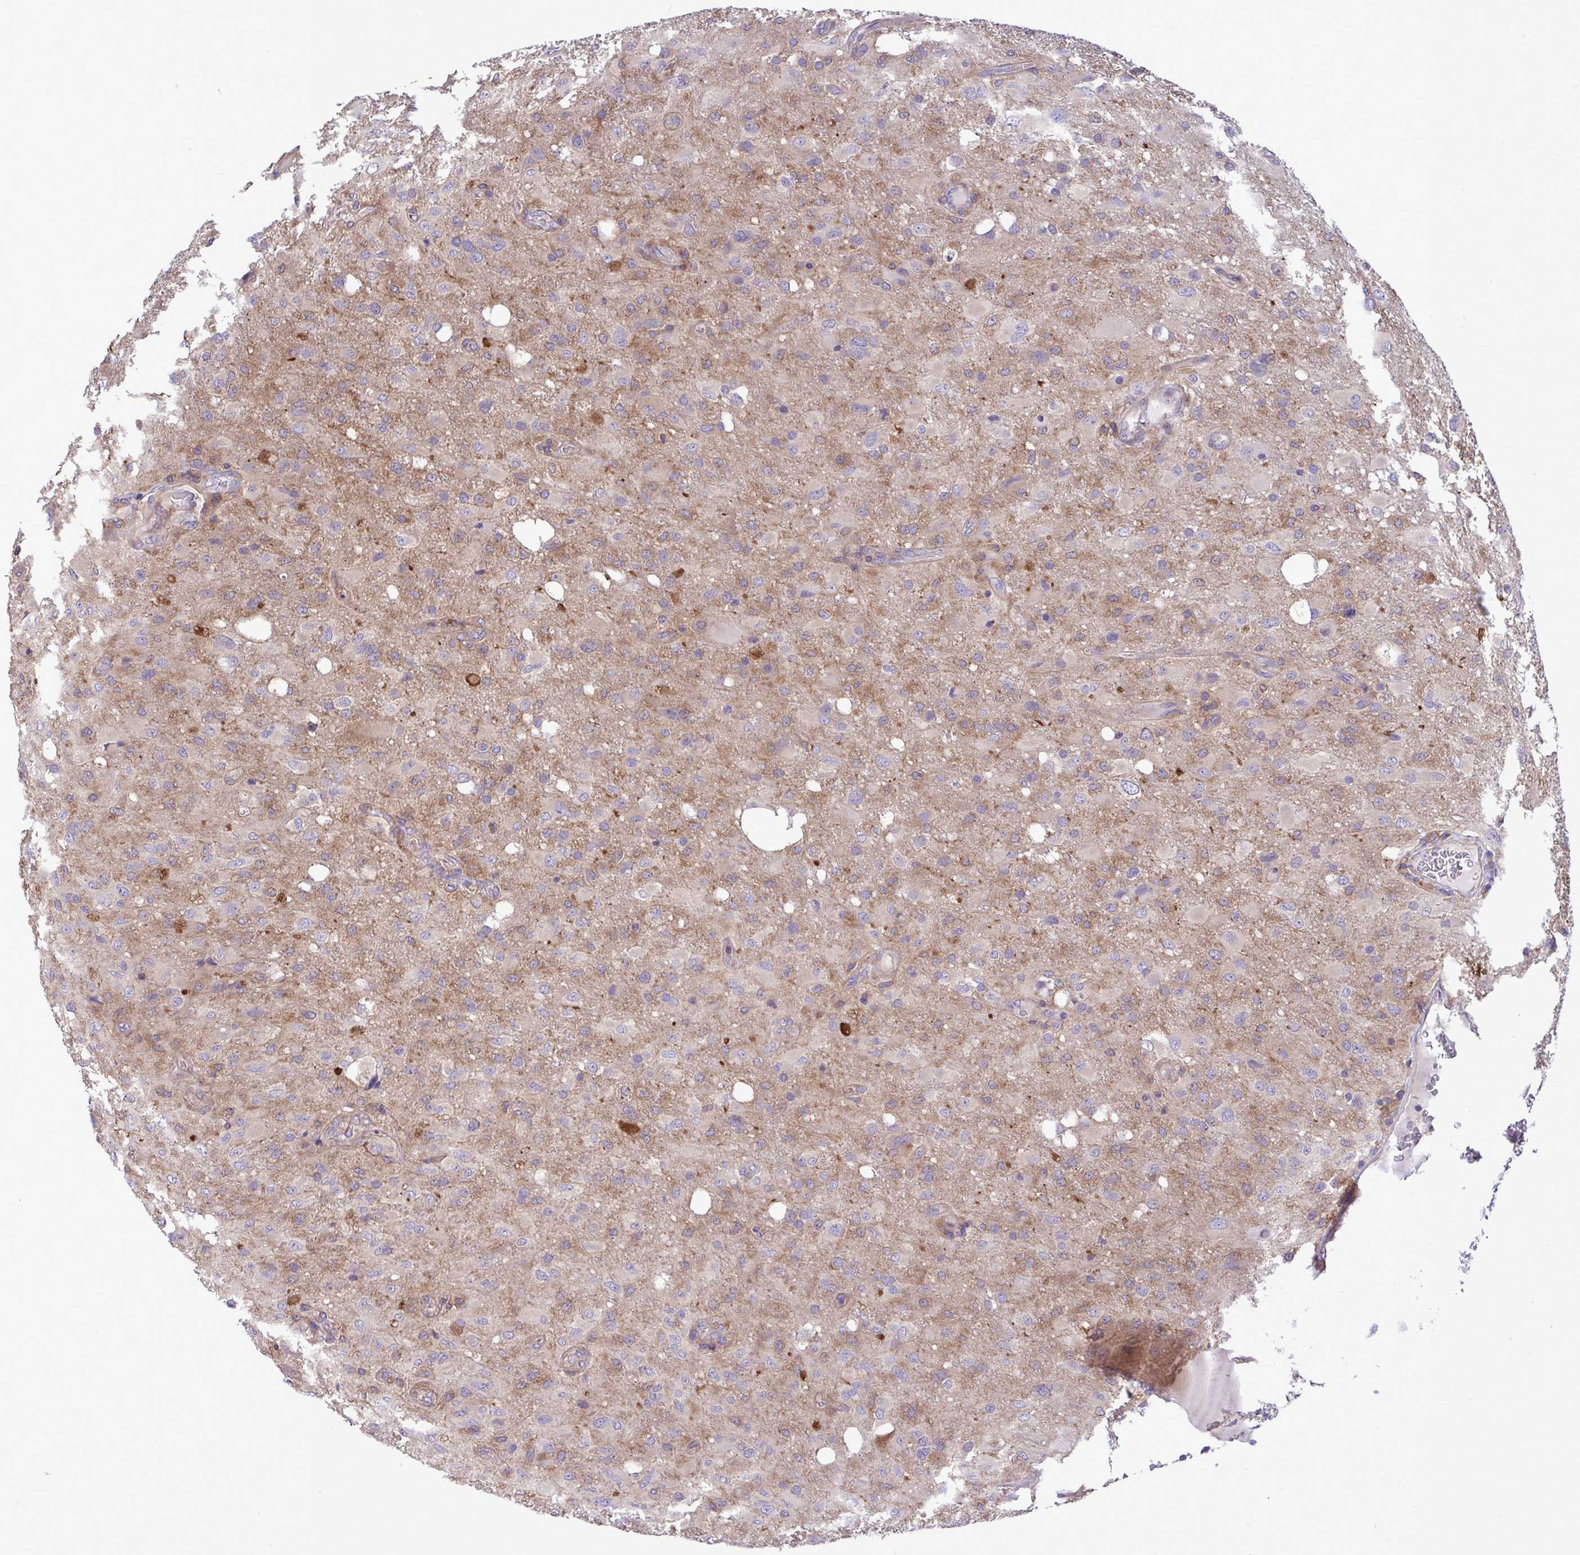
{"staining": {"intensity": "weak", "quantity": "<25%", "location": "cytoplasmic/membranous"}, "tissue": "glioma", "cell_type": "Tumor cells", "image_type": "cancer", "snomed": [{"axis": "morphology", "description": "Glioma, malignant, High grade"}, {"axis": "topography", "description": "Brain"}], "caption": "IHC of human glioma exhibits no staining in tumor cells.", "gene": "GRB14", "patient": {"sex": "male", "age": 53}}